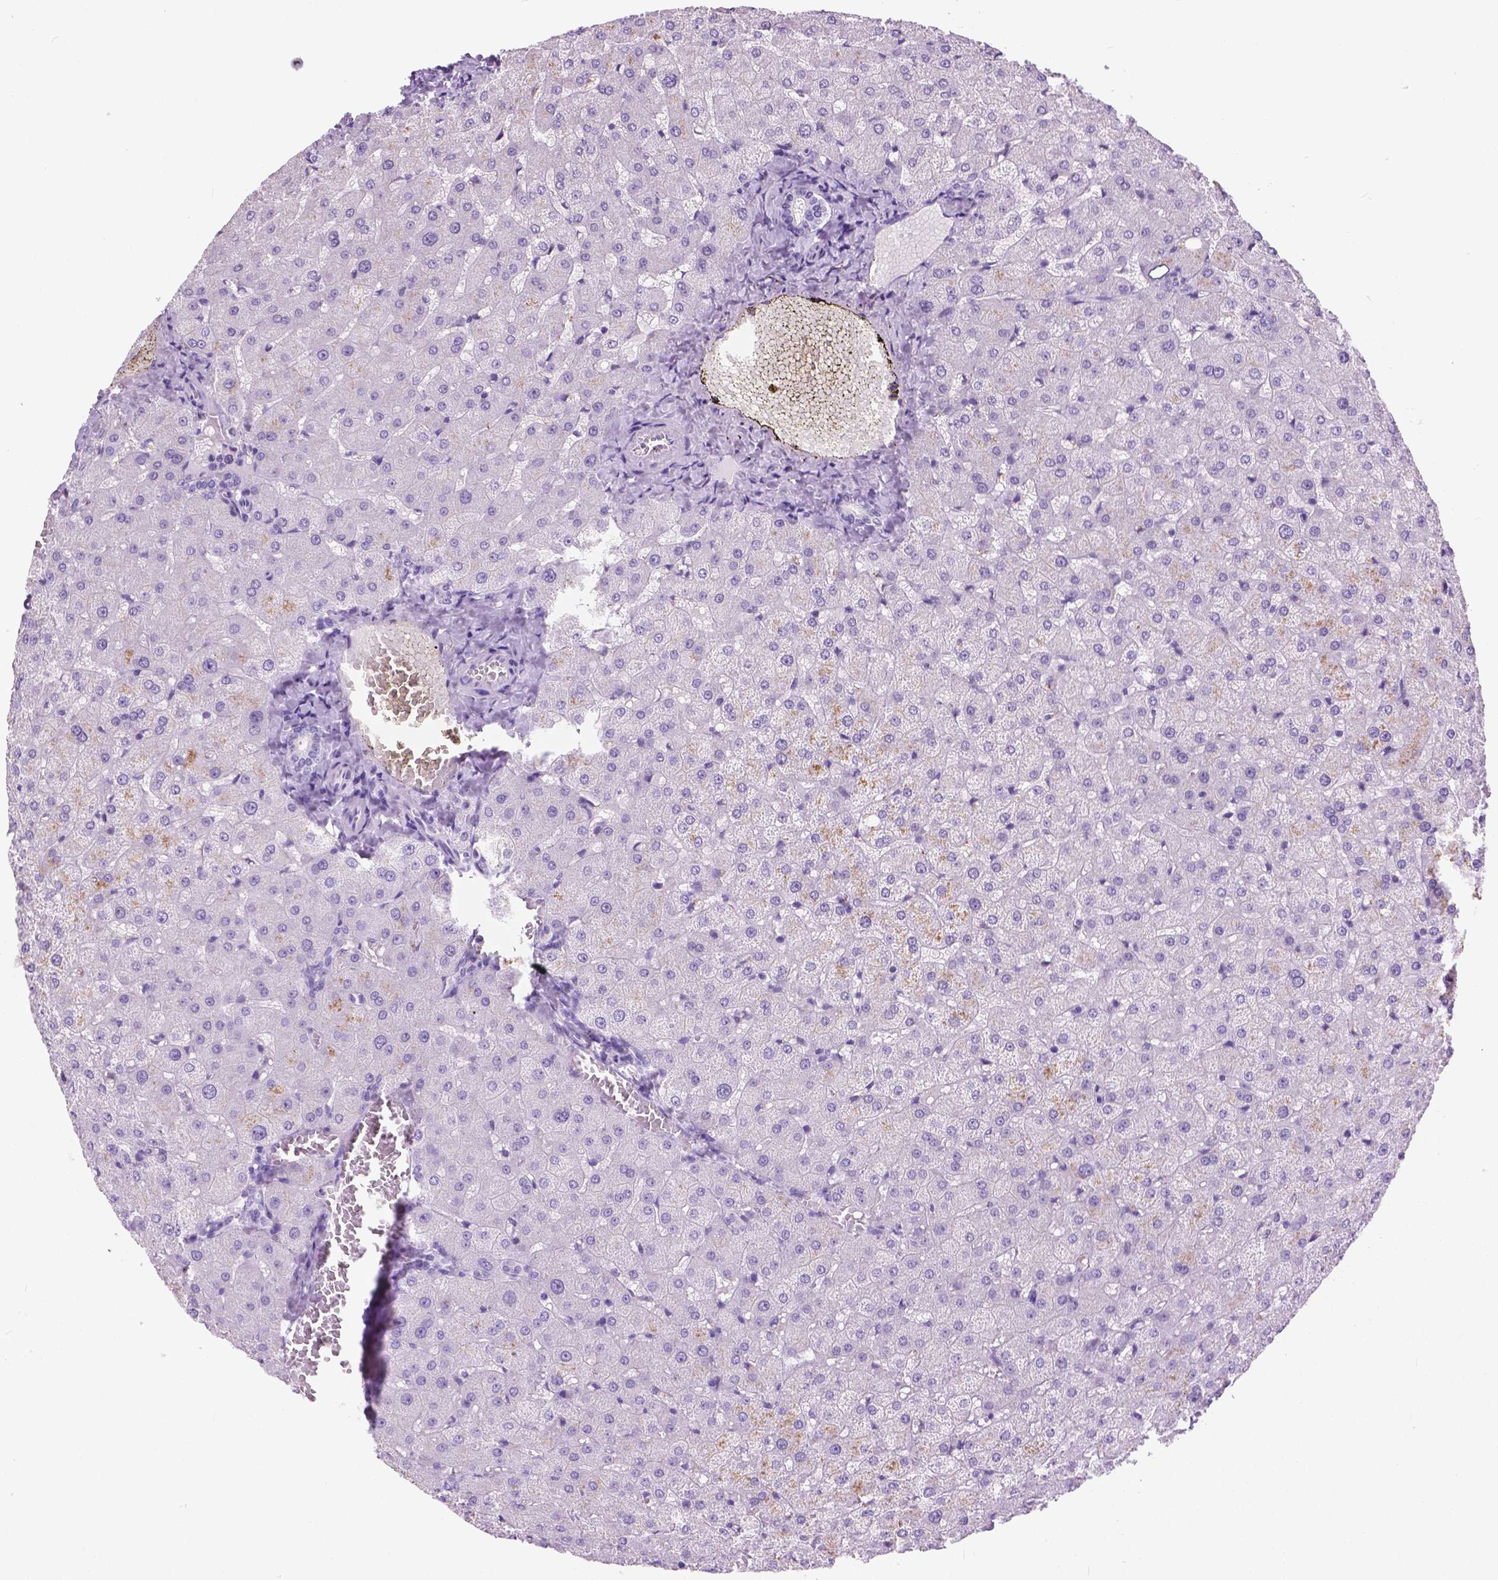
{"staining": {"intensity": "negative", "quantity": "none", "location": "none"}, "tissue": "liver", "cell_type": "Cholangiocytes", "image_type": "normal", "snomed": [{"axis": "morphology", "description": "Normal tissue, NOS"}, {"axis": "topography", "description": "Liver"}], "caption": "IHC histopathology image of normal human liver stained for a protein (brown), which exhibits no positivity in cholangiocytes.", "gene": "ARMS2", "patient": {"sex": "female", "age": 50}}